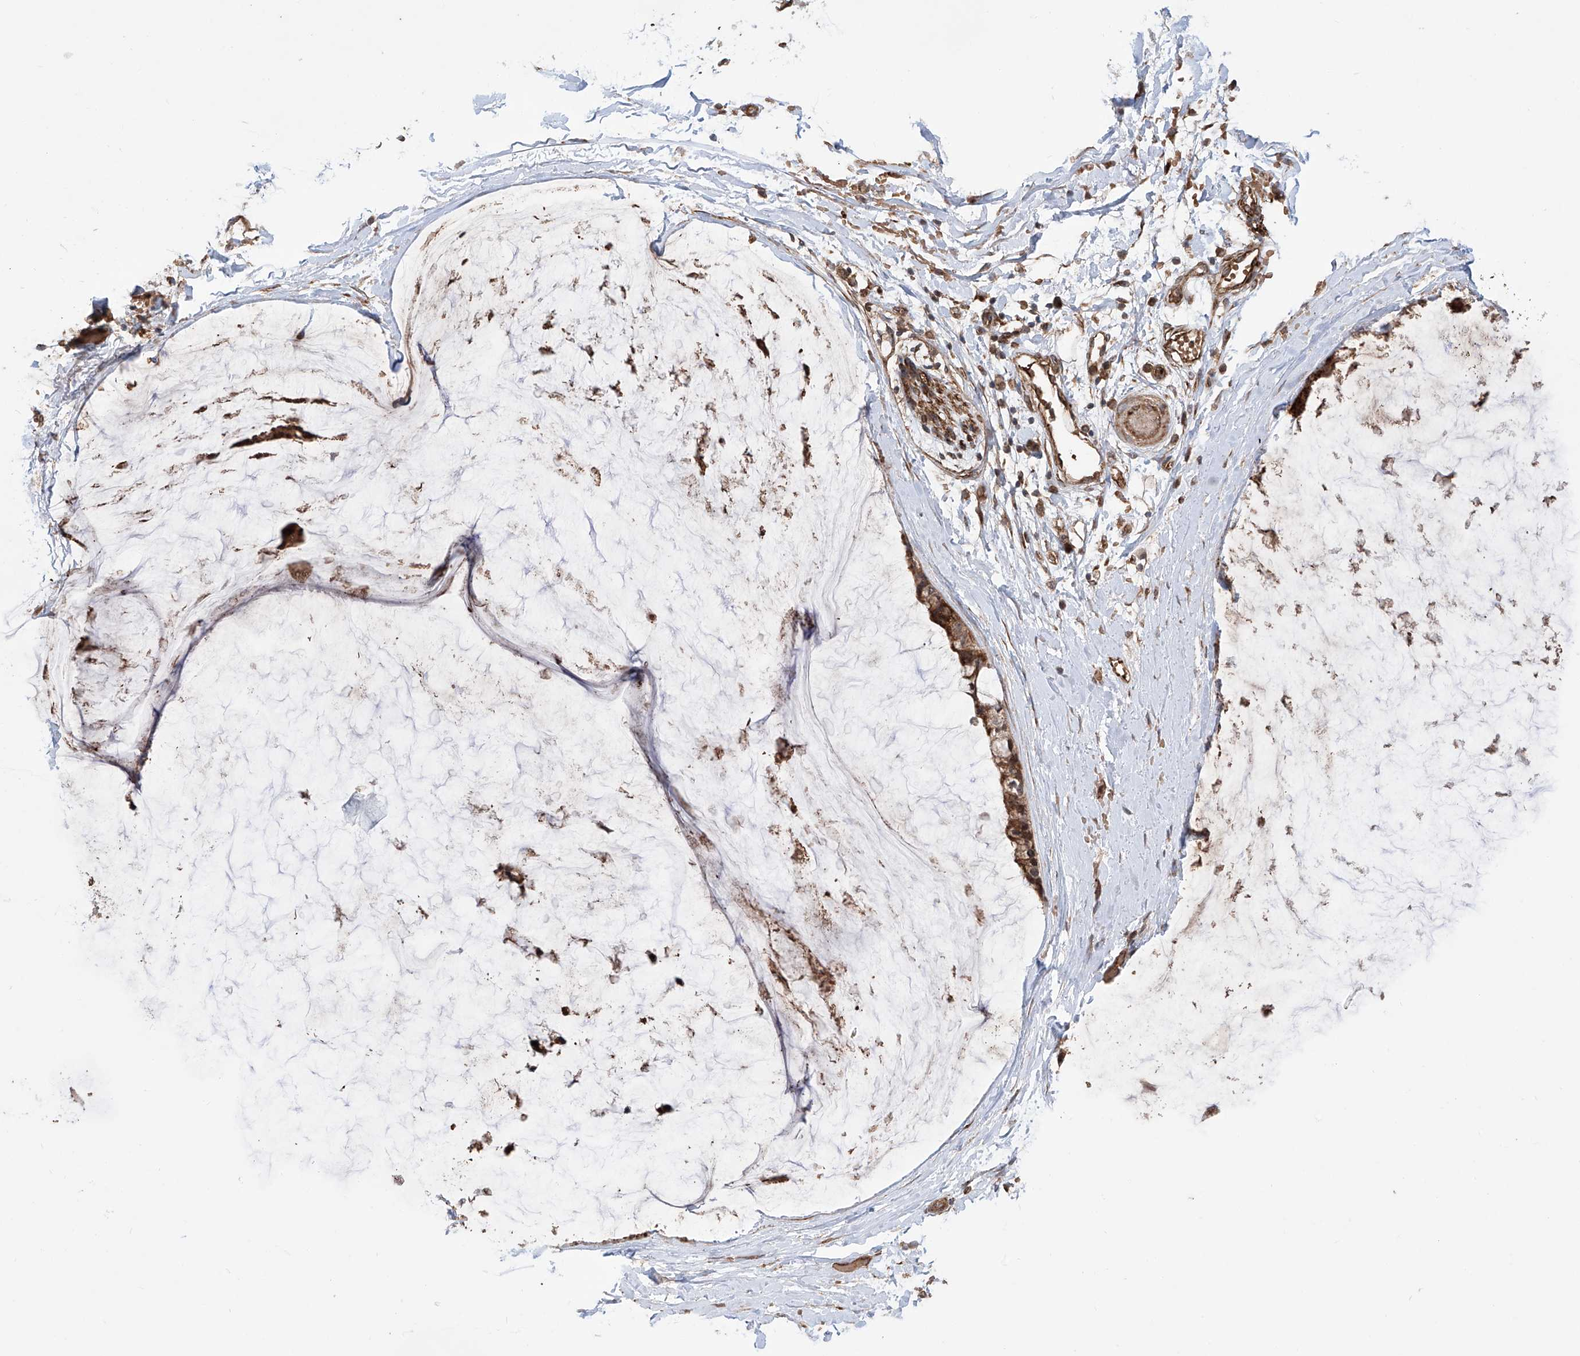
{"staining": {"intensity": "moderate", "quantity": ">75%", "location": "cytoplasmic/membranous"}, "tissue": "ovarian cancer", "cell_type": "Tumor cells", "image_type": "cancer", "snomed": [{"axis": "morphology", "description": "Cystadenocarcinoma, mucinous, NOS"}, {"axis": "topography", "description": "Ovary"}], "caption": "Protein staining by immunohistochemistry (IHC) shows moderate cytoplasmic/membranous expression in approximately >75% of tumor cells in mucinous cystadenocarcinoma (ovarian).", "gene": "APAF1", "patient": {"sex": "female", "age": 39}}